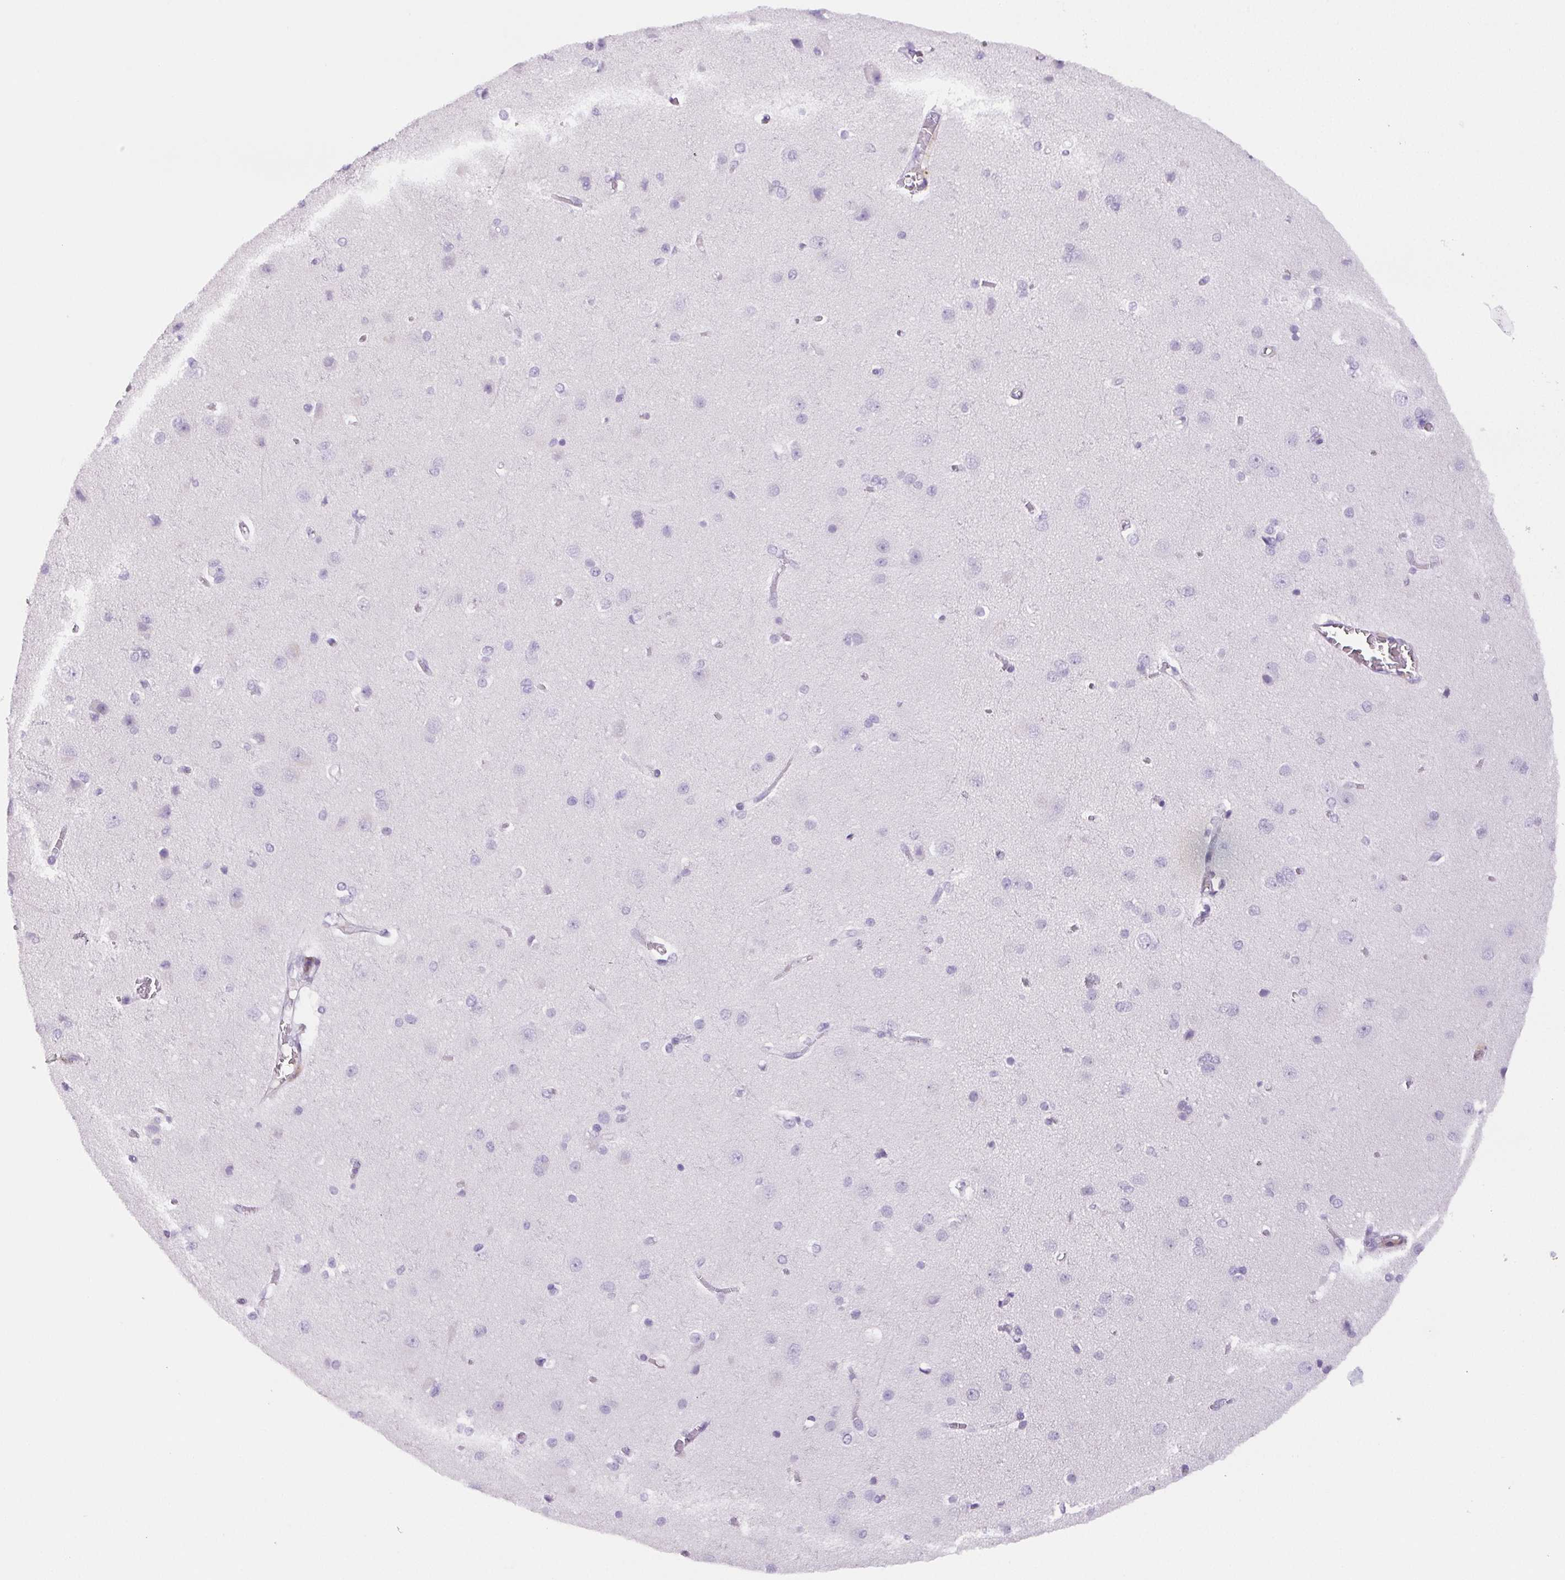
{"staining": {"intensity": "negative", "quantity": "none", "location": "none"}, "tissue": "cerebral cortex", "cell_type": "Endothelial cells", "image_type": "normal", "snomed": [{"axis": "morphology", "description": "Normal tissue, NOS"}, {"axis": "topography", "description": "Cerebral cortex"}], "caption": "The image demonstrates no significant expression in endothelial cells of cerebral cortex.", "gene": "BEND2", "patient": {"sex": "male", "age": 37}}